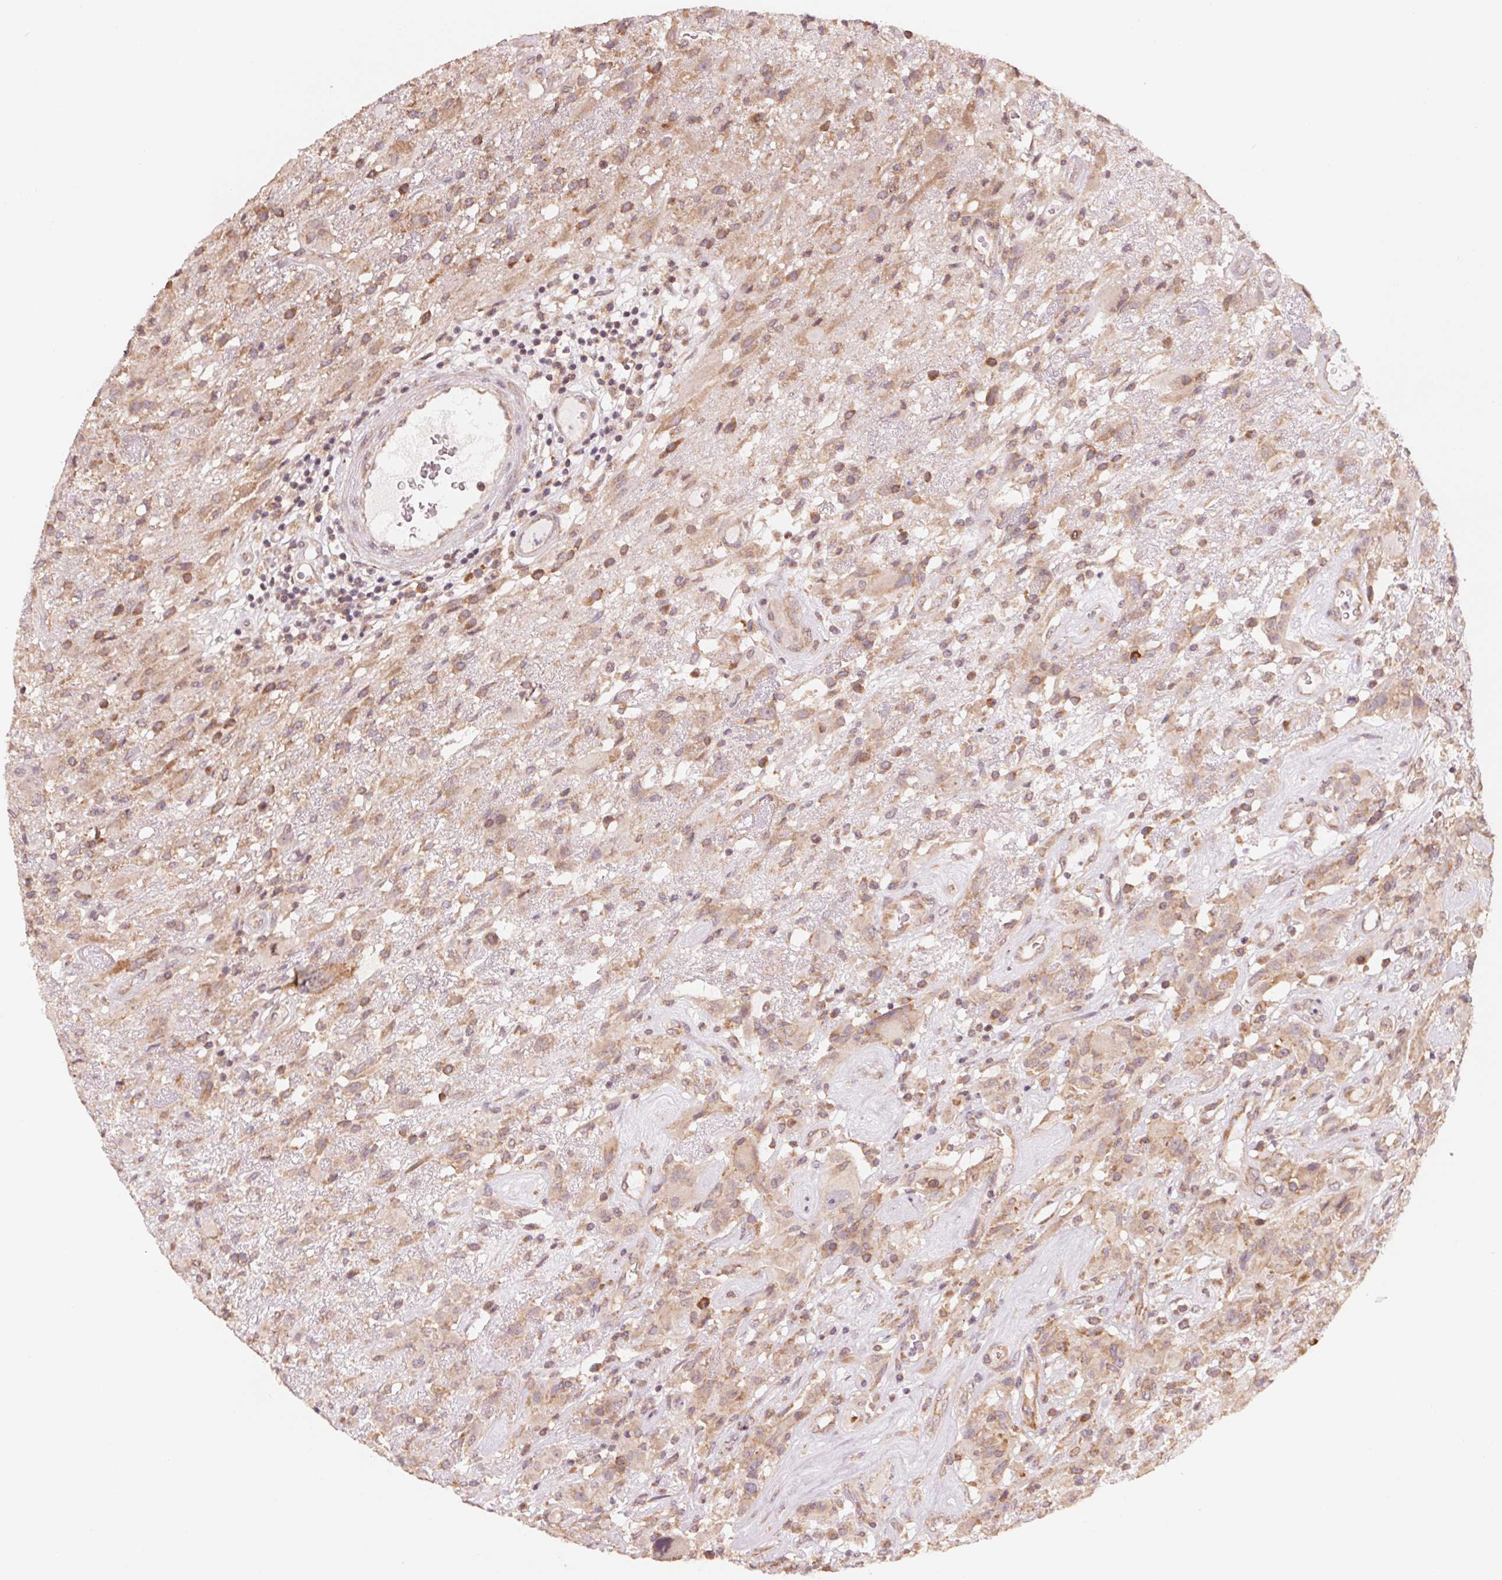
{"staining": {"intensity": "weak", "quantity": "25%-75%", "location": "cytoplasmic/membranous"}, "tissue": "glioma", "cell_type": "Tumor cells", "image_type": "cancer", "snomed": [{"axis": "morphology", "description": "Glioma, malignant, High grade"}, {"axis": "topography", "description": "Brain"}], "caption": "Immunohistochemical staining of human high-grade glioma (malignant) displays low levels of weak cytoplasmic/membranous protein staining in about 25%-75% of tumor cells.", "gene": "GIGYF2", "patient": {"sex": "male", "age": 46}}